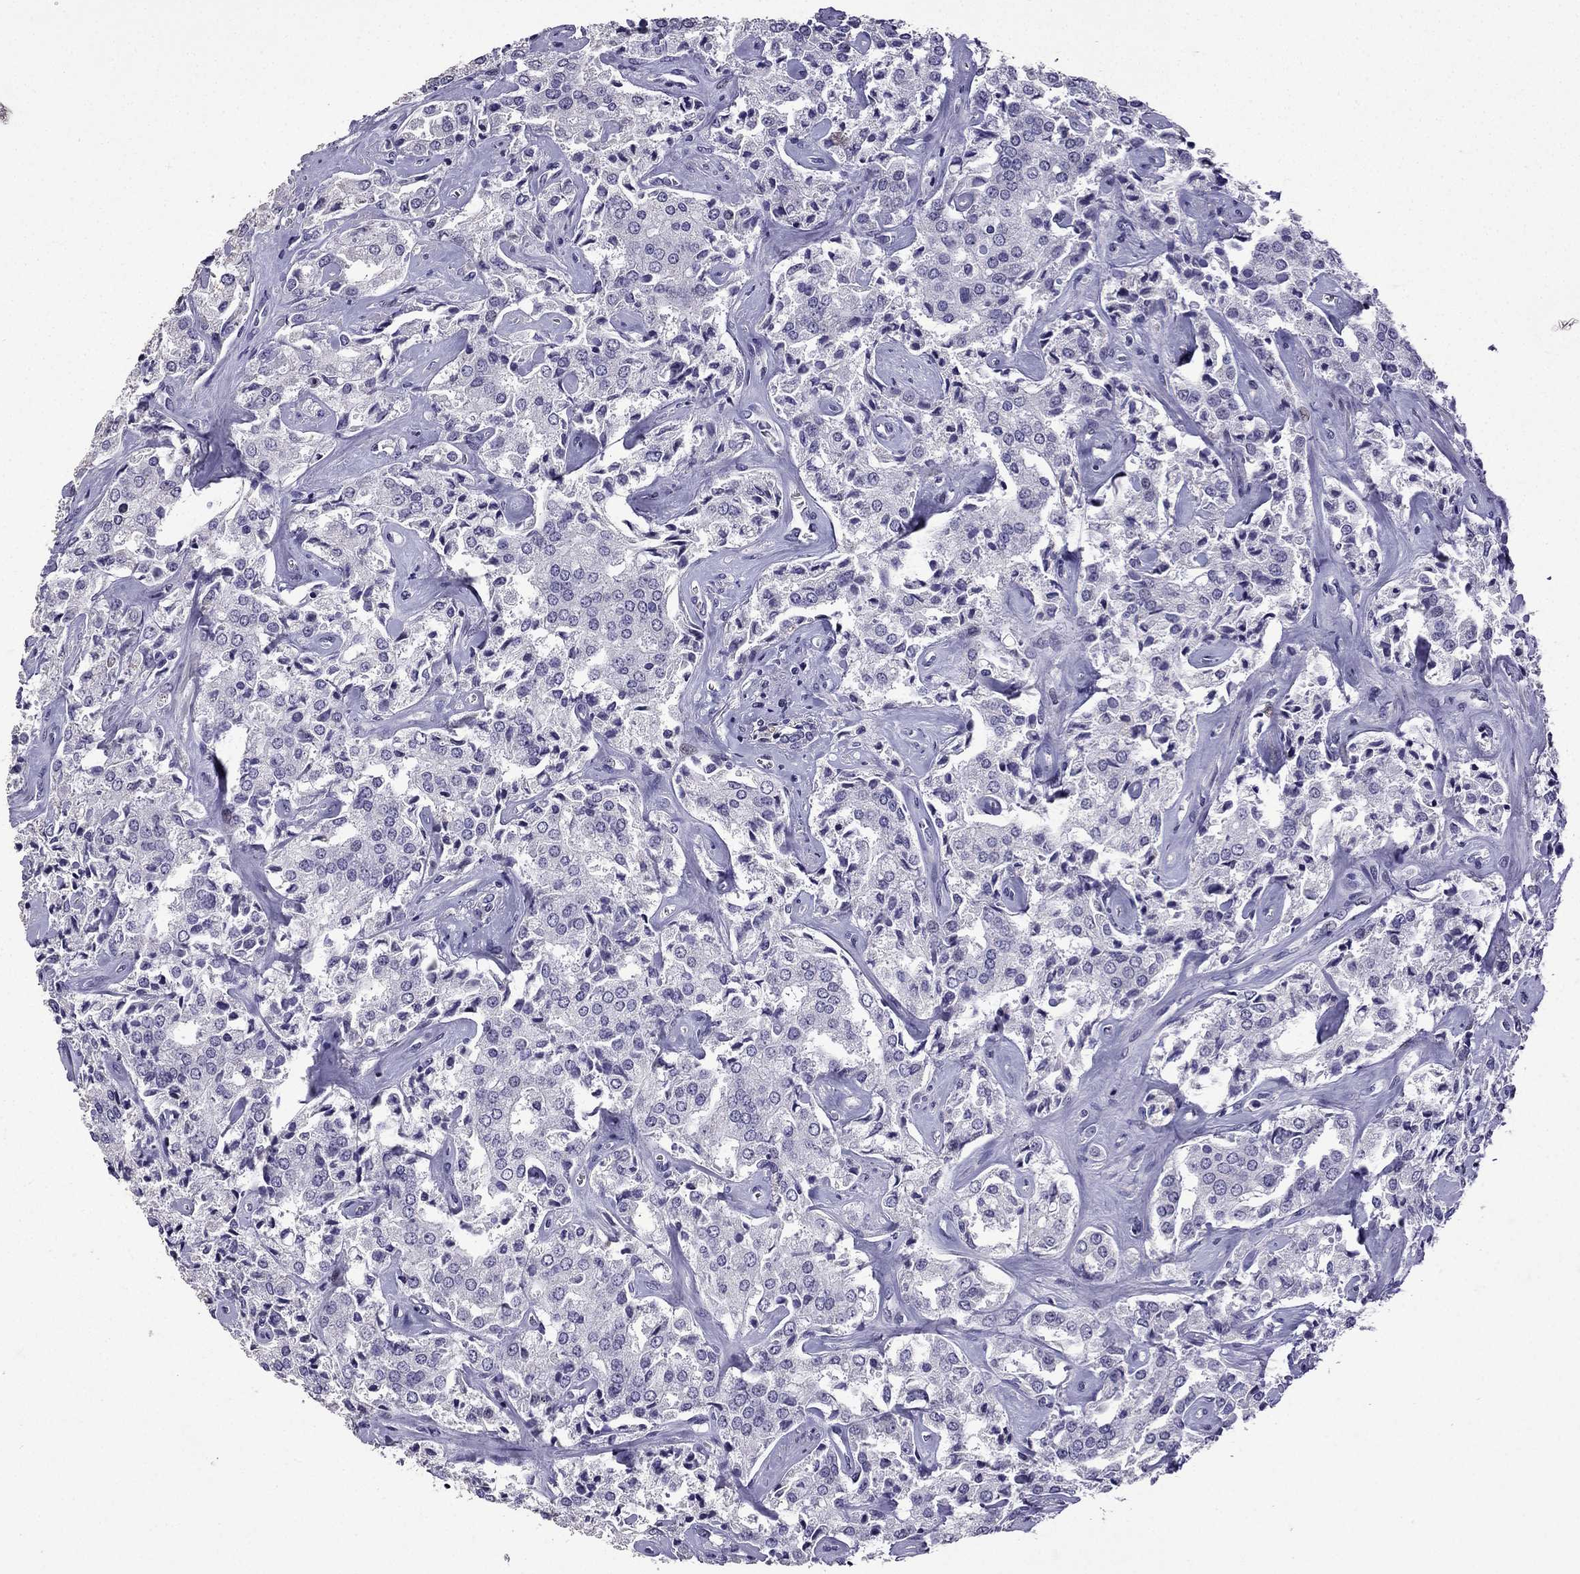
{"staining": {"intensity": "negative", "quantity": "none", "location": "none"}, "tissue": "prostate cancer", "cell_type": "Tumor cells", "image_type": "cancer", "snomed": [{"axis": "morphology", "description": "Adenocarcinoma, NOS"}, {"axis": "topography", "description": "Prostate"}], "caption": "An immunohistochemistry (IHC) histopathology image of prostate cancer is shown. There is no staining in tumor cells of prostate cancer. (DAB (3,3'-diaminobenzidine) immunohistochemistry visualized using brightfield microscopy, high magnification).", "gene": "TTN", "patient": {"sex": "male", "age": 66}}